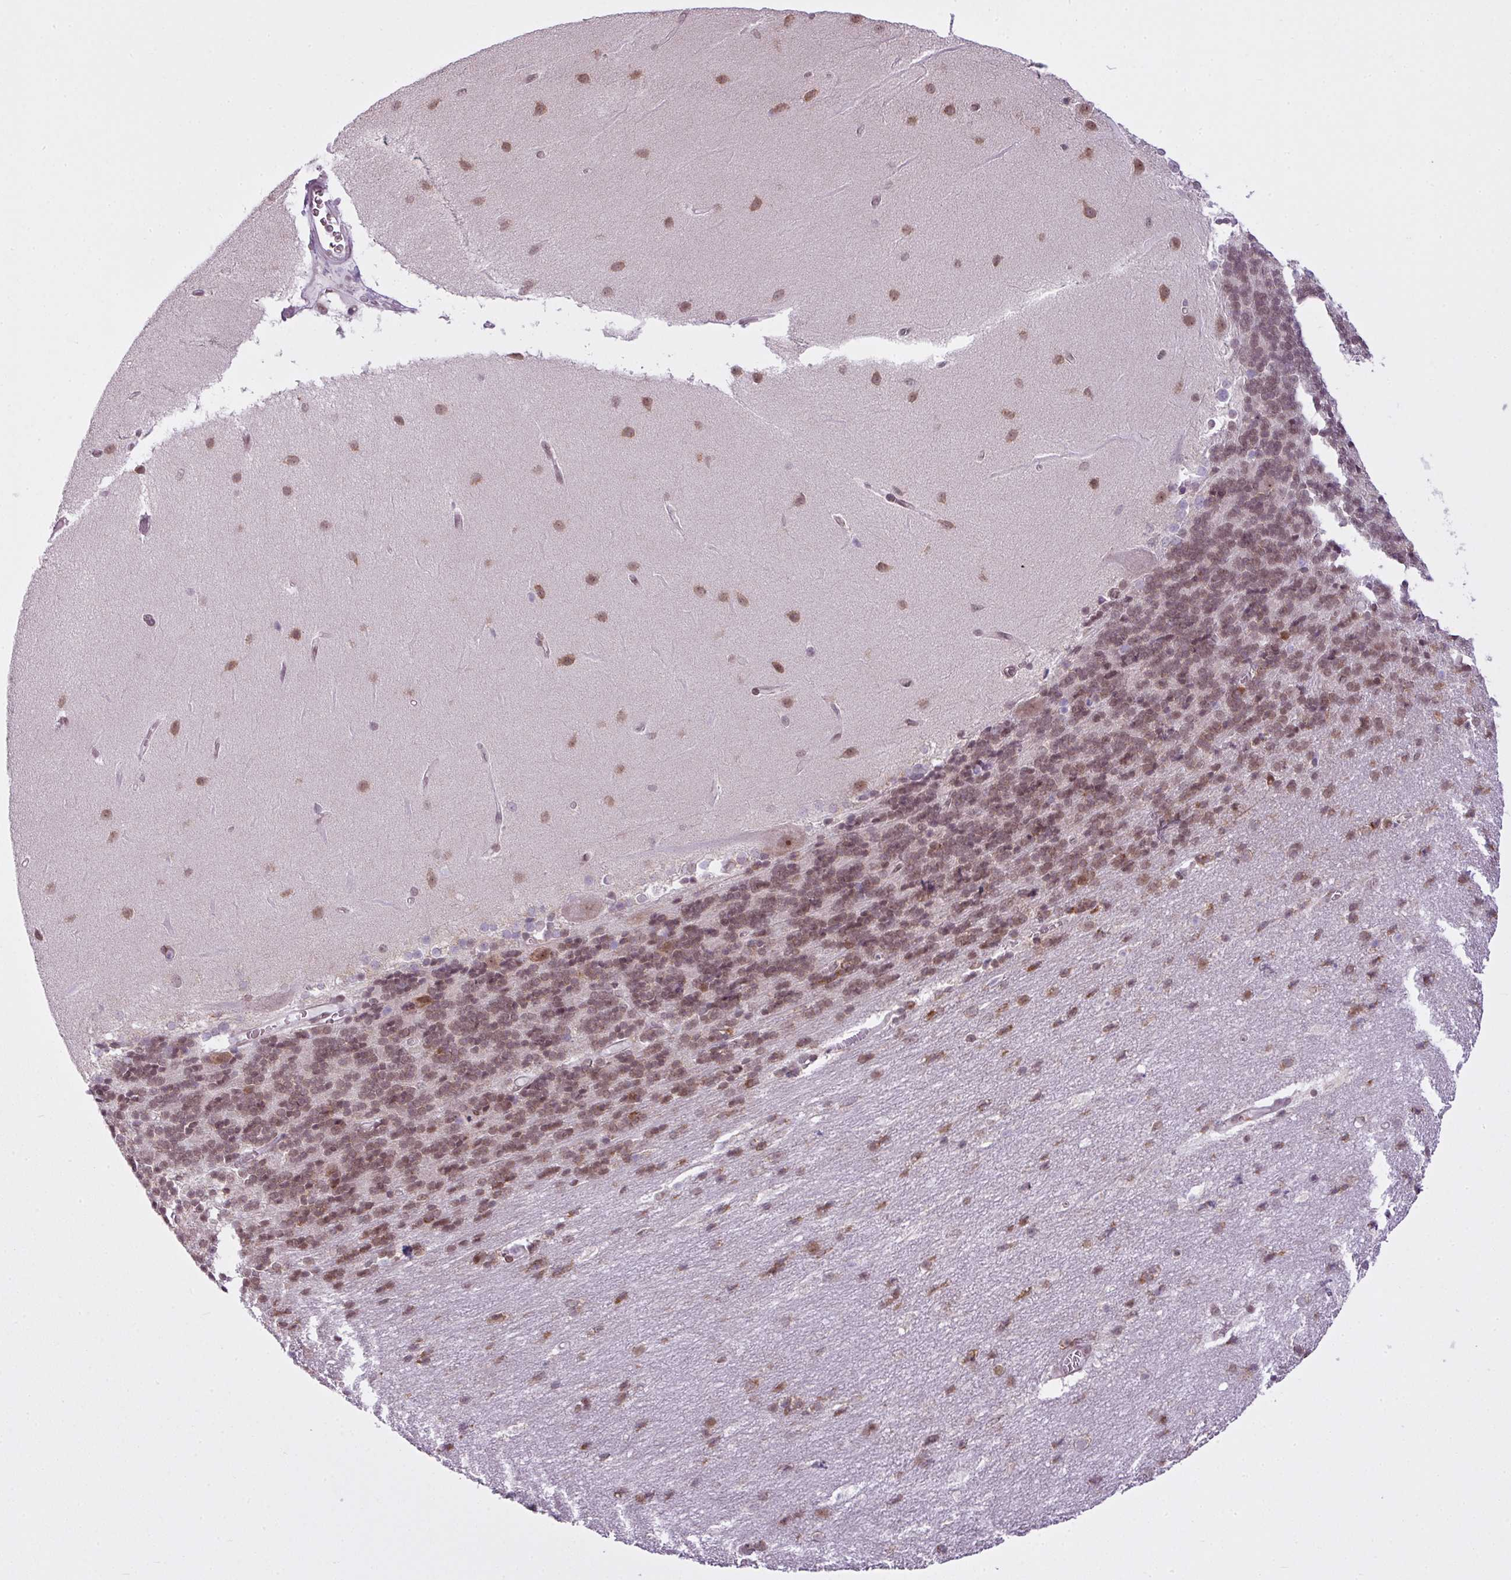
{"staining": {"intensity": "moderate", "quantity": ">75%", "location": "nuclear"}, "tissue": "cerebellum", "cell_type": "Cells in granular layer", "image_type": "normal", "snomed": [{"axis": "morphology", "description": "Normal tissue, NOS"}, {"axis": "topography", "description": "Cerebellum"}], "caption": "This photomicrograph exhibits immunohistochemistry (IHC) staining of benign cerebellum, with medium moderate nuclear positivity in about >75% of cells in granular layer.", "gene": "ARL6IP4", "patient": {"sex": "female", "age": 54}}